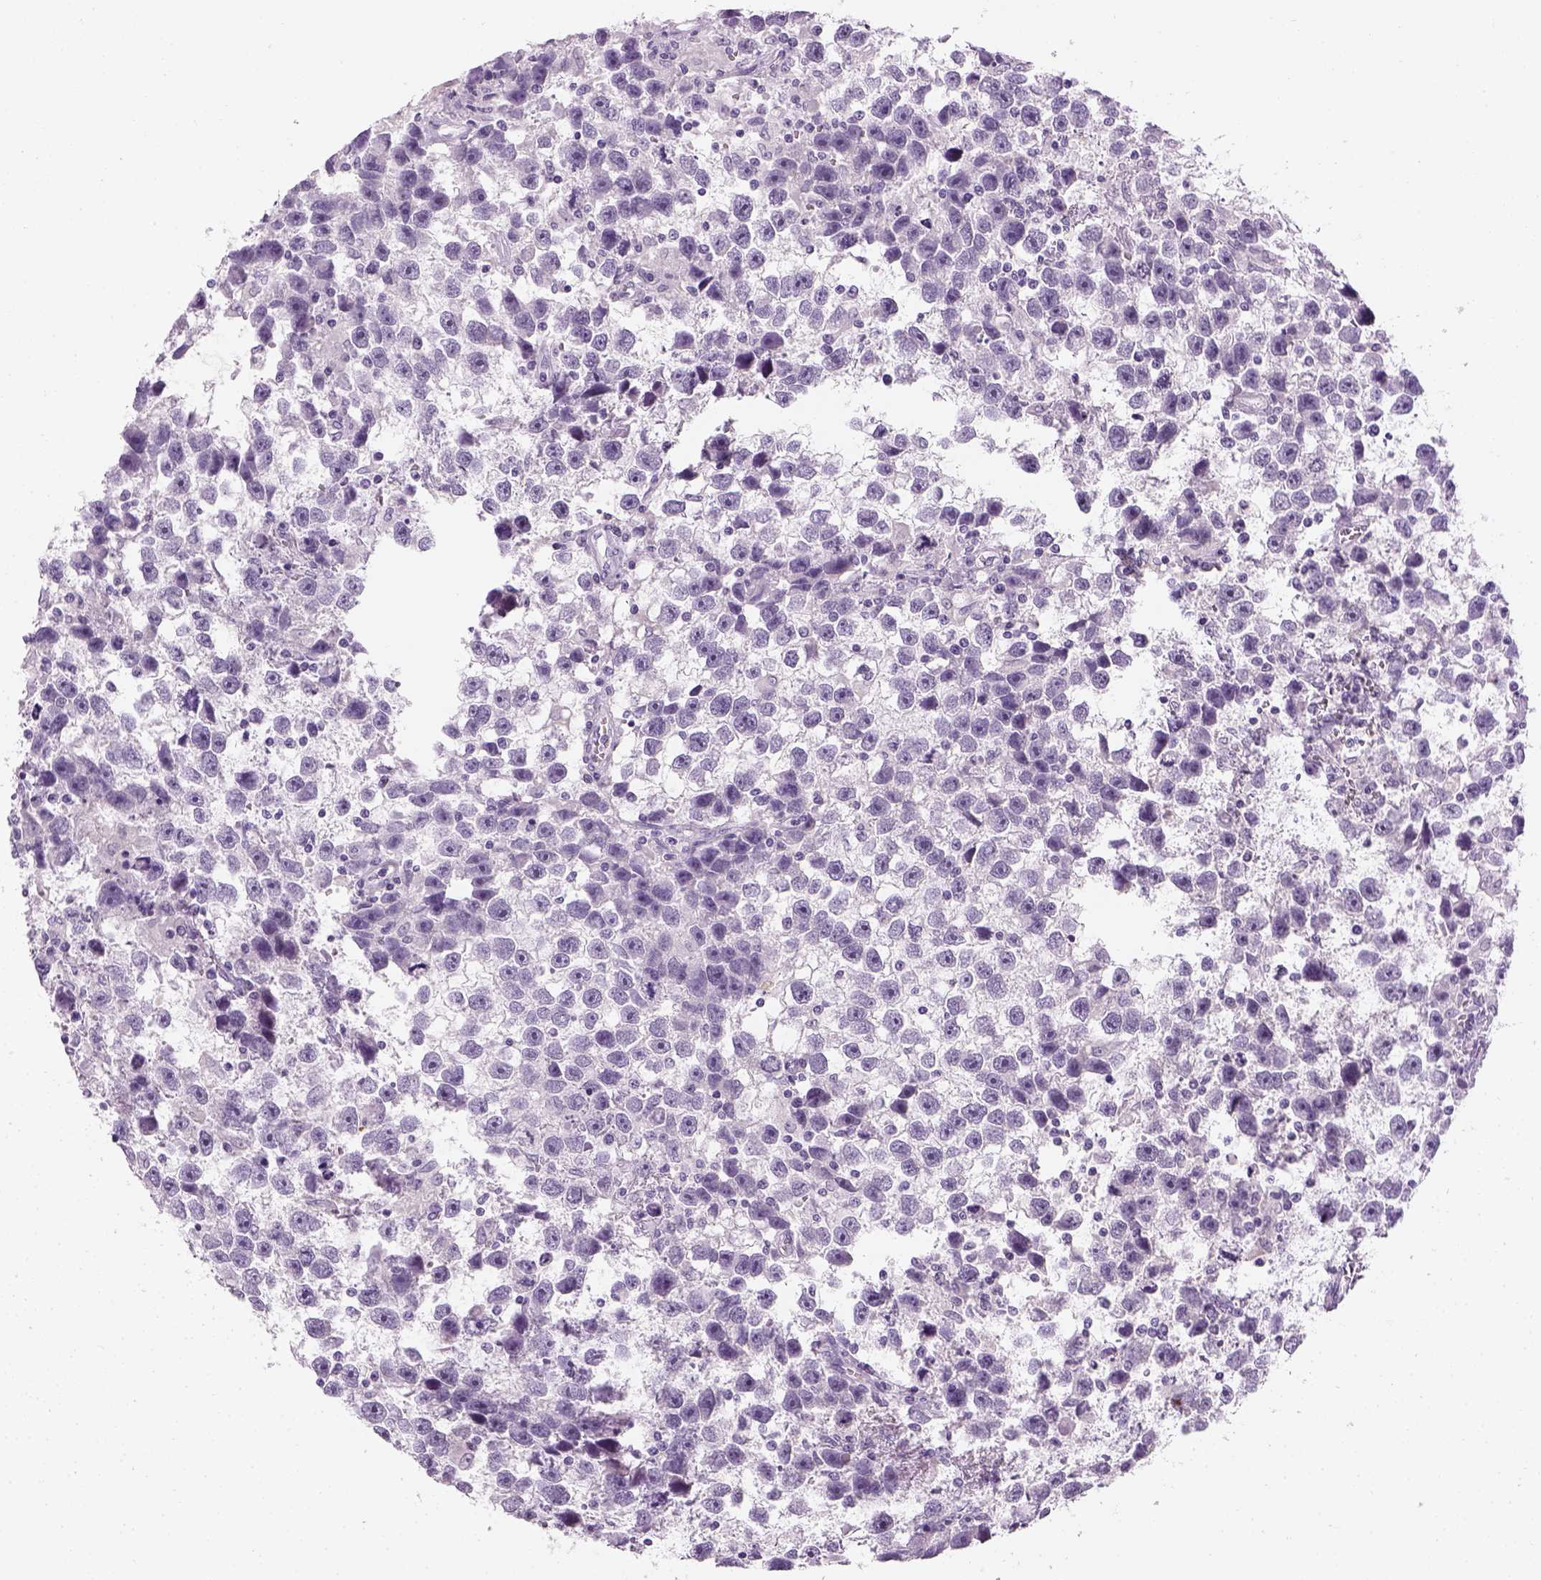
{"staining": {"intensity": "negative", "quantity": "none", "location": "none"}, "tissue": "testis cancer", "cell_type": "Tumor cells", "image_type": "cancer", "snomed": [{"axis": "morphology", "description": "Seminoma, NOS"}, {"axis": "topography", "description": "Testis"}], "caption": "Testis seminoma was stained to show a protein in brown. There is no significant expression in tumor cells.", "gene": "TH", "patient": {"sex": "male", "age": 43}}